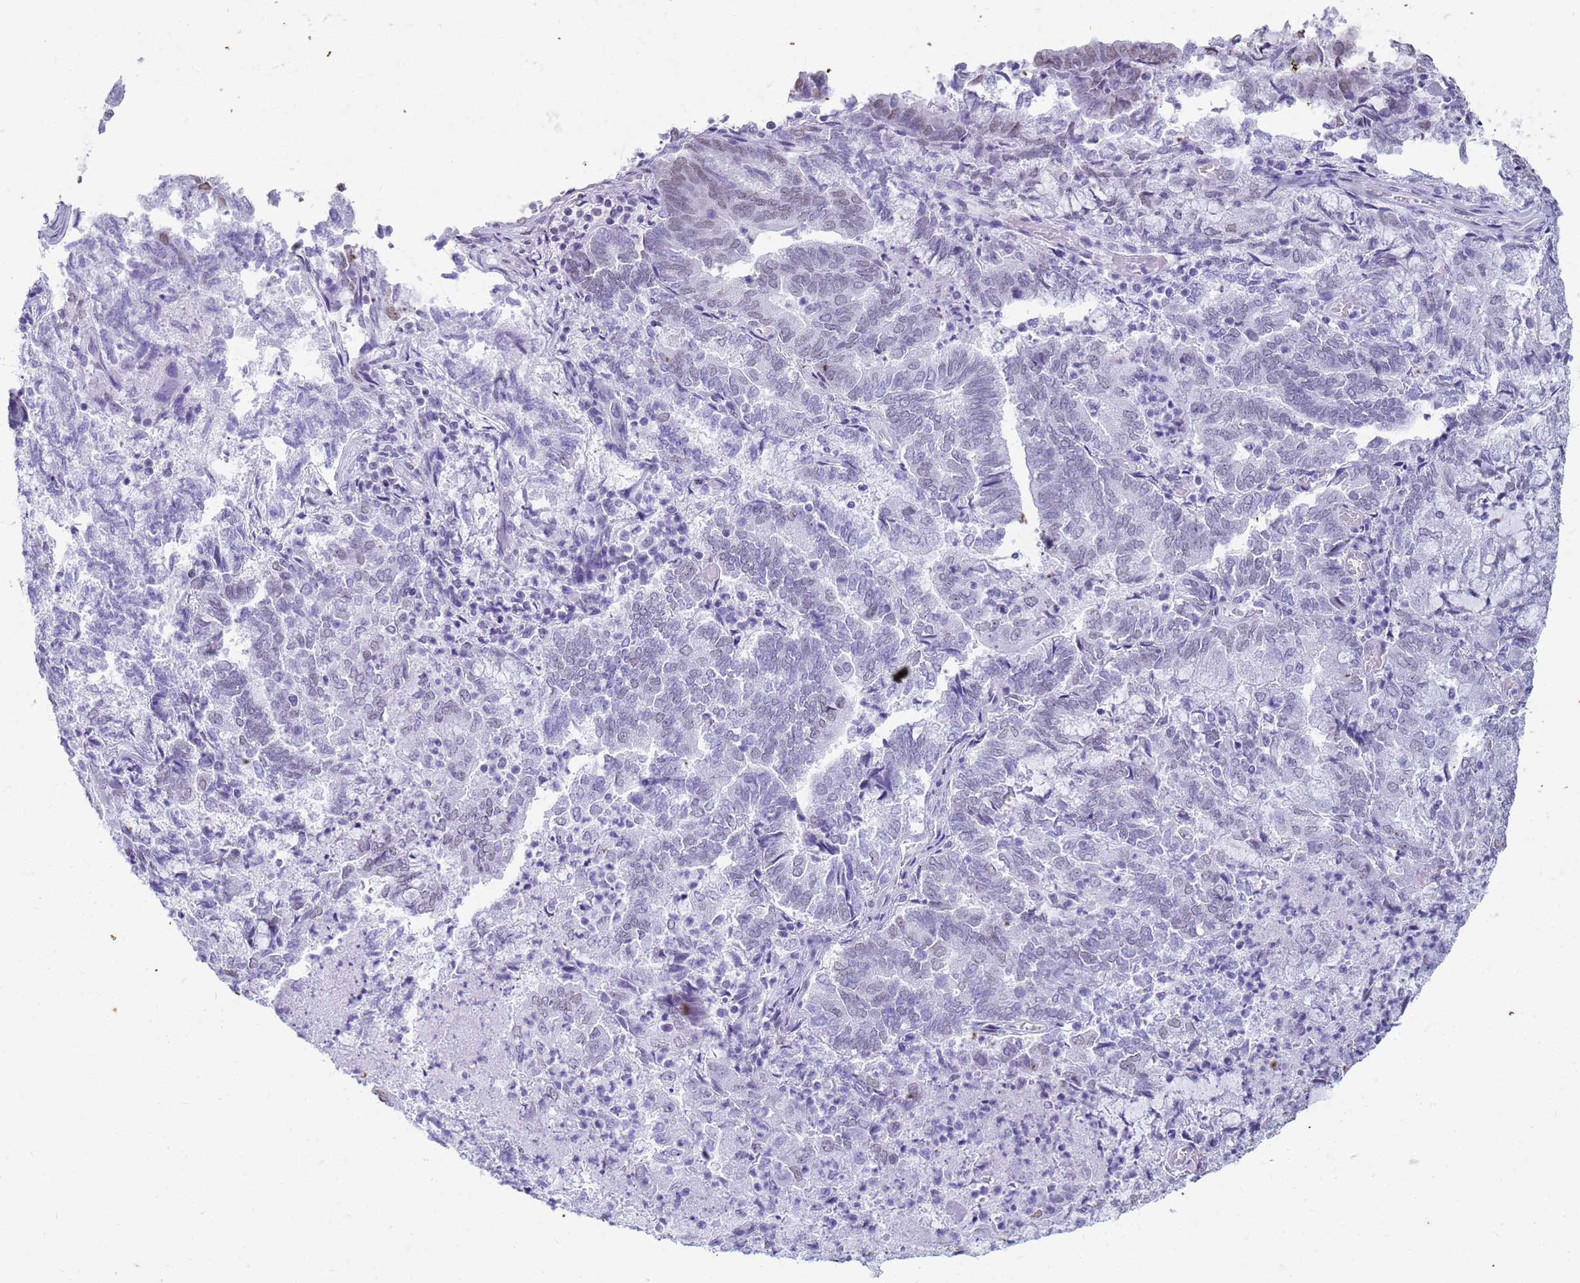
{"staining": {"intensity": "negative", "quantity": "none", "location": "none"}, "tissue": "endometrial cancer", "cell_type": "Tumor cells", "image_type": "cancer", "snomed": [{"axis": "morphology", "description": "Adenocarcinoma, NOS"}, {"axis": "topography", "description": "Endometrium"}], "caption": "There is no significant expression in tumor cells of adenocarcinoma (endometrial).", "gene": "SLC7A9", "patient": {"sex": "female", "age": 80}}